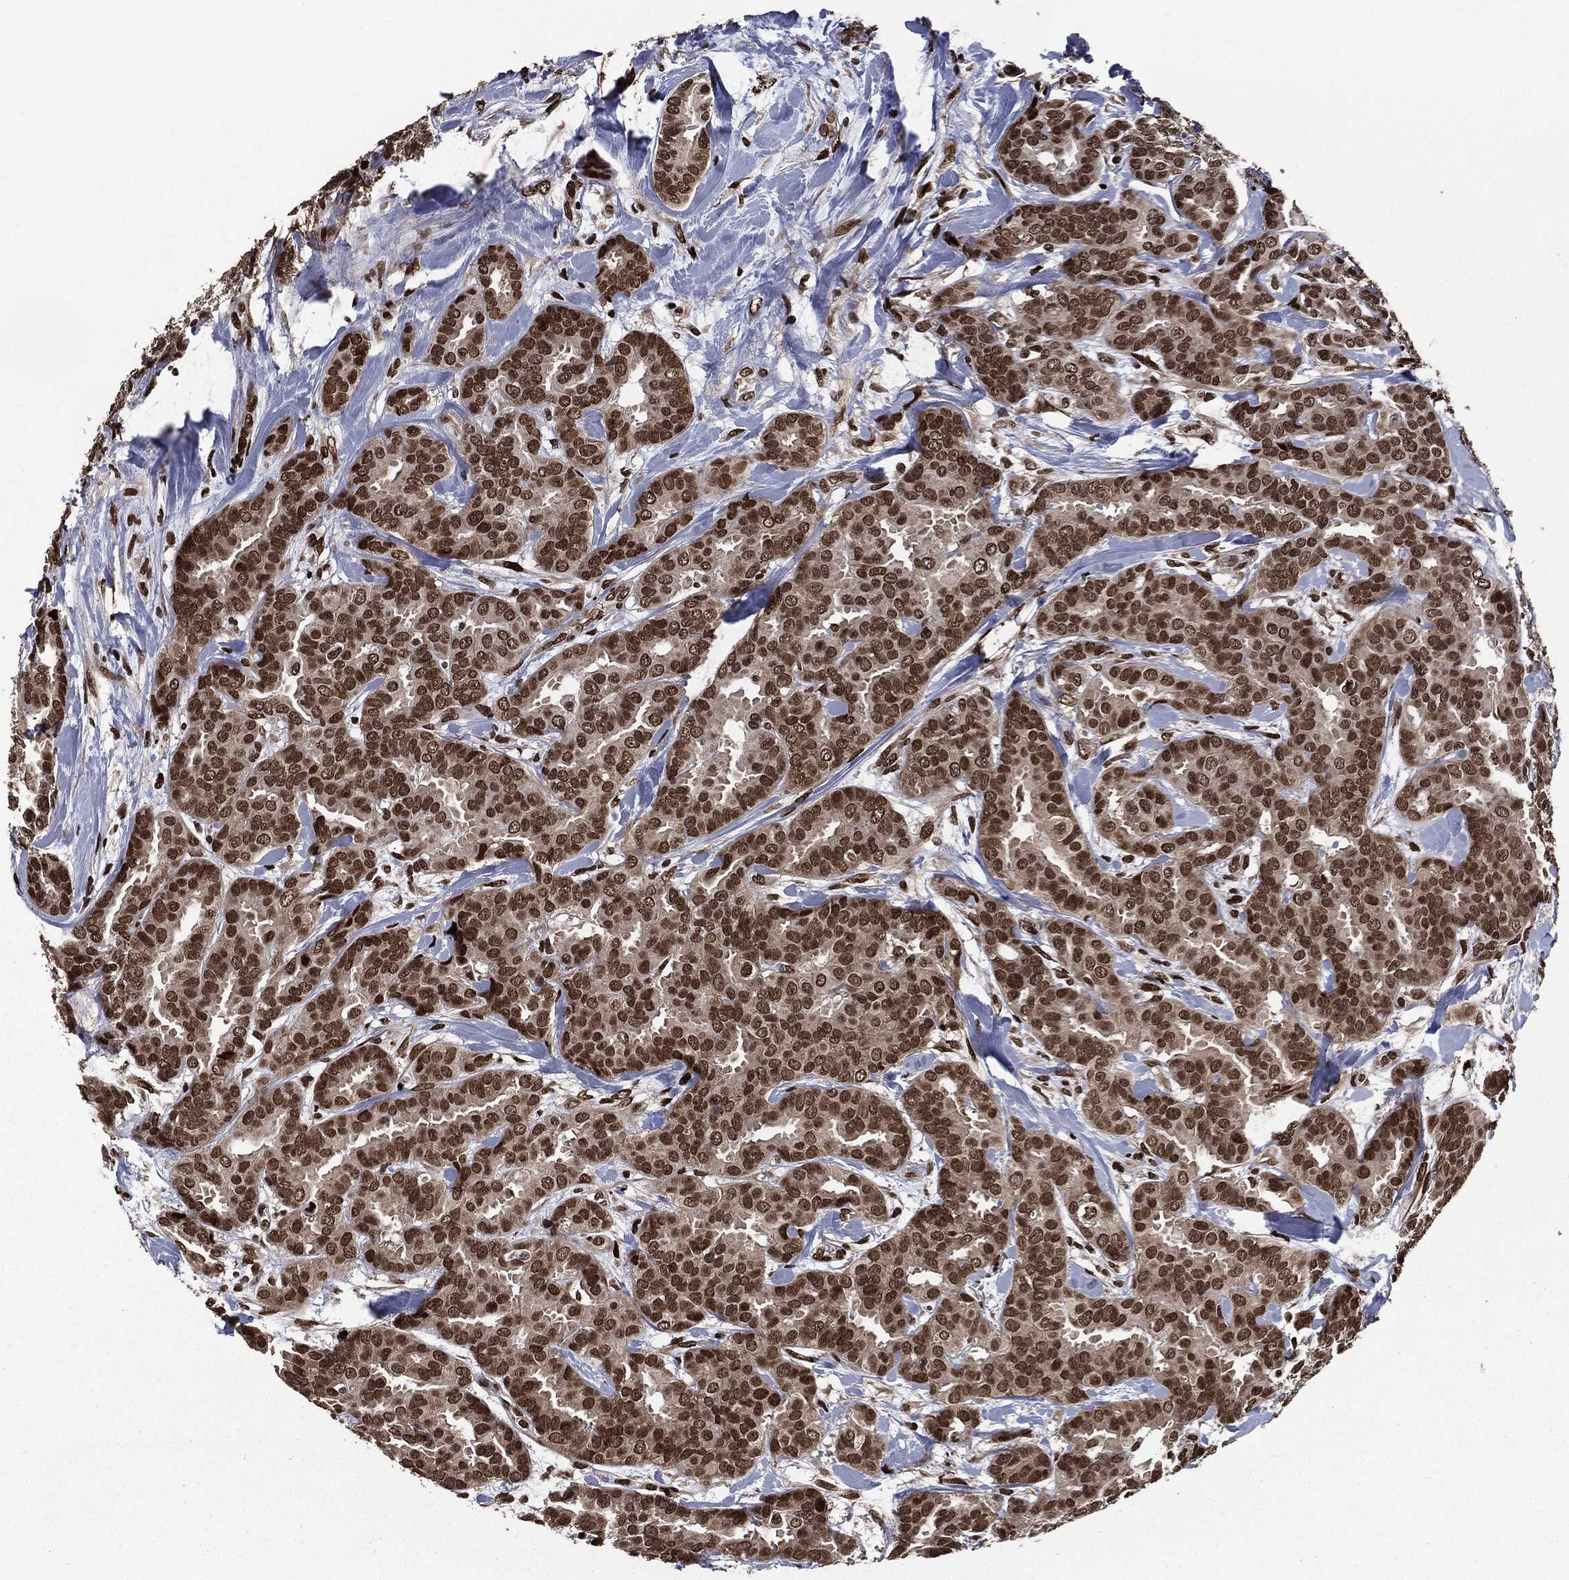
{"staining": {"intensity": "strong", "quantity": ">75%", "location": "nuclear"}, "tissue": "breast cancer", "cell_type": "Tumor cells", "image_type": "cancer", "snomed": [{"axis": "morphology", "description": "Duct carcinoma"}, {"axis": "topography", "description": "Breast"}], "caption": "Human breast cancer (intraductal carcinoma) stained with a protein marker reveals strong staining in tumor cells.", "gene": "DVL2", "patient": {"sex": "female", "age": 45}}